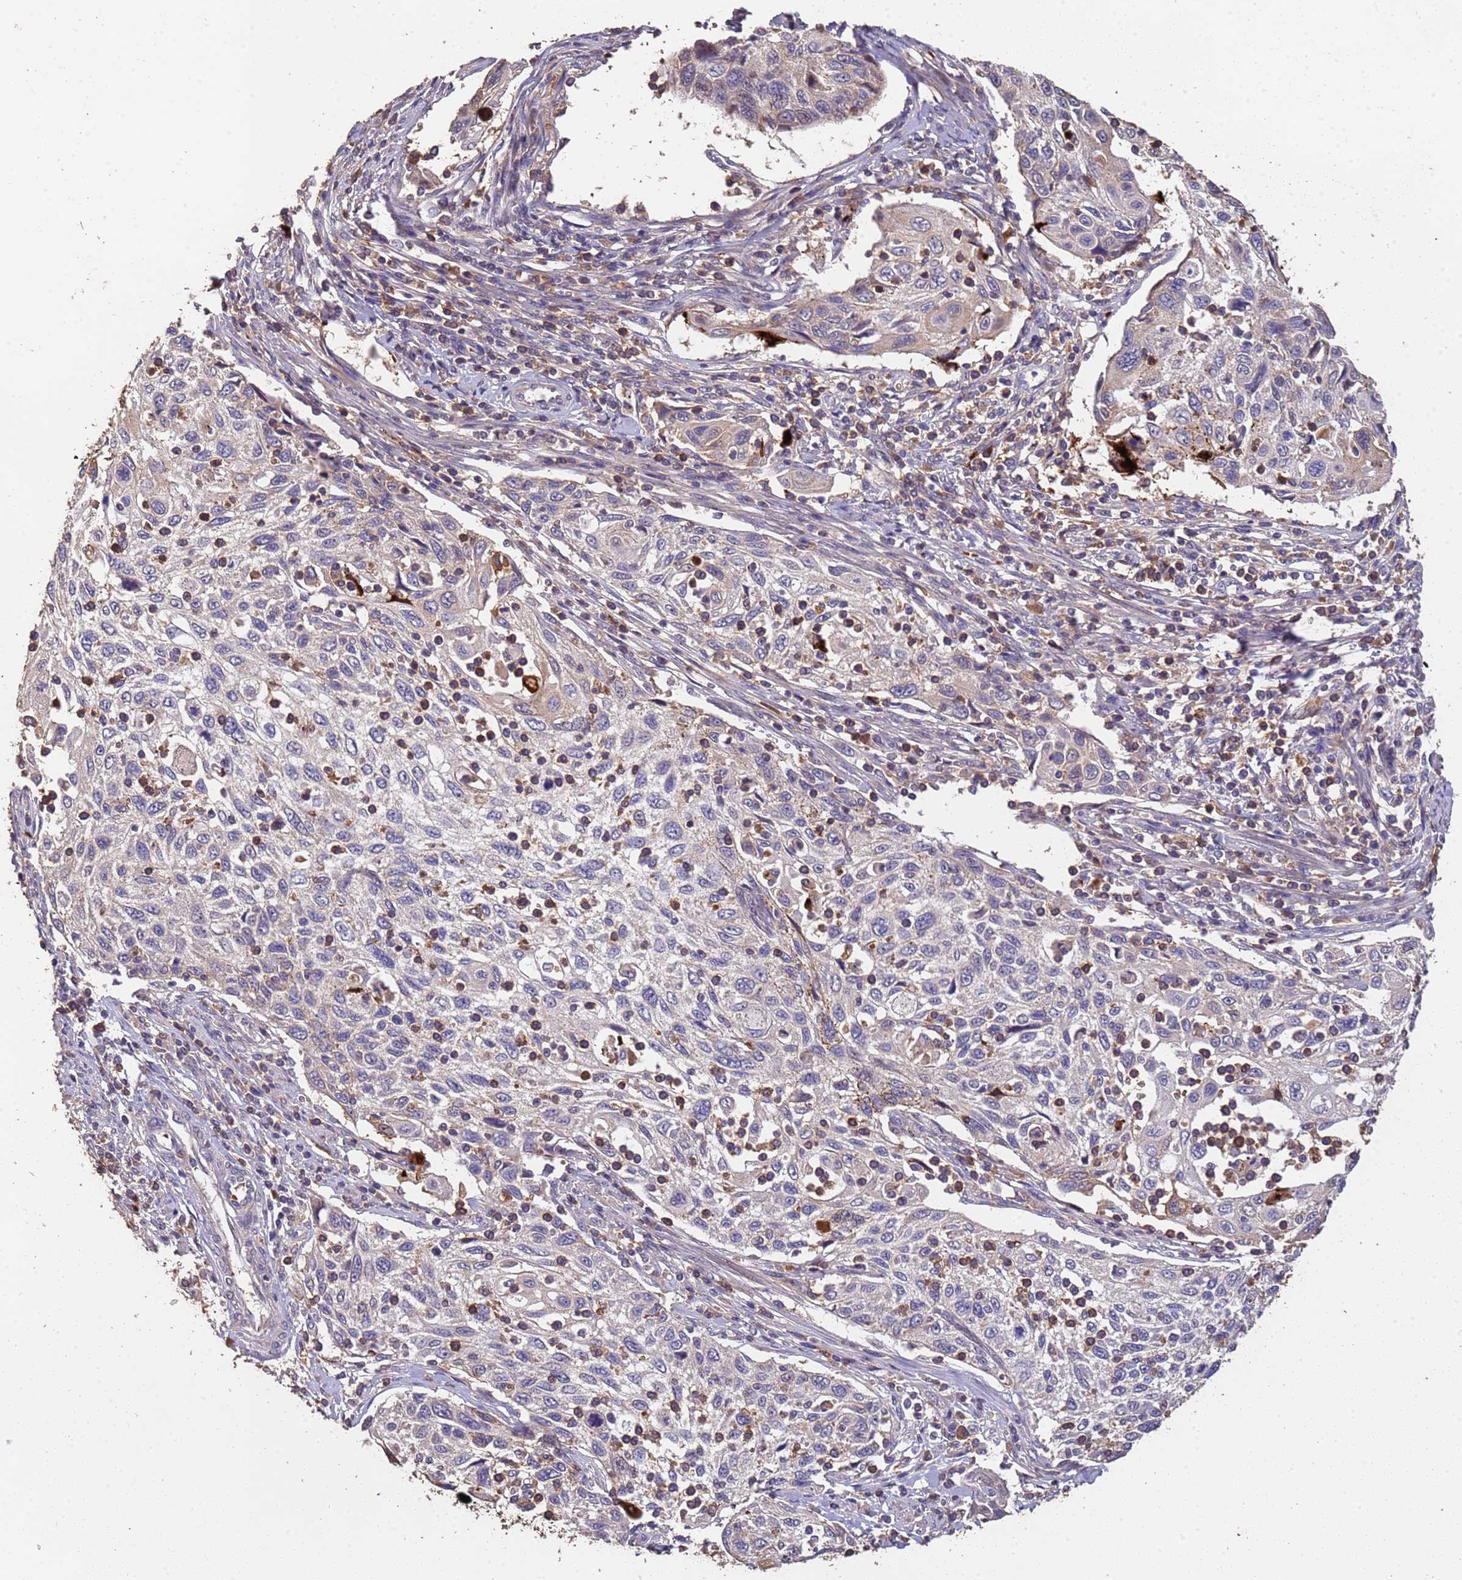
{"staining": {"intensity": "moderate", "quantity": "<25%", "location": "cytoplasmic/membranous"}, "tissue": "cervical cancer", "cell_type": "Tumor cells", "image_type": "cancer", "snomed": [{"axis": "morphology", "description": "Squamous cell carcinoma, NOS"}, {"axis": "topography", "description": "Cervix"}], "caption": "Cervical cancer (squamous cell carcinoma) stained for a protein (brown) exhibits moderate cytoplasmic/membranous positive expression in about <25% of tumor cells.", "gene": "CCDC184", "patient": {"sex": "female", "age": 70}}